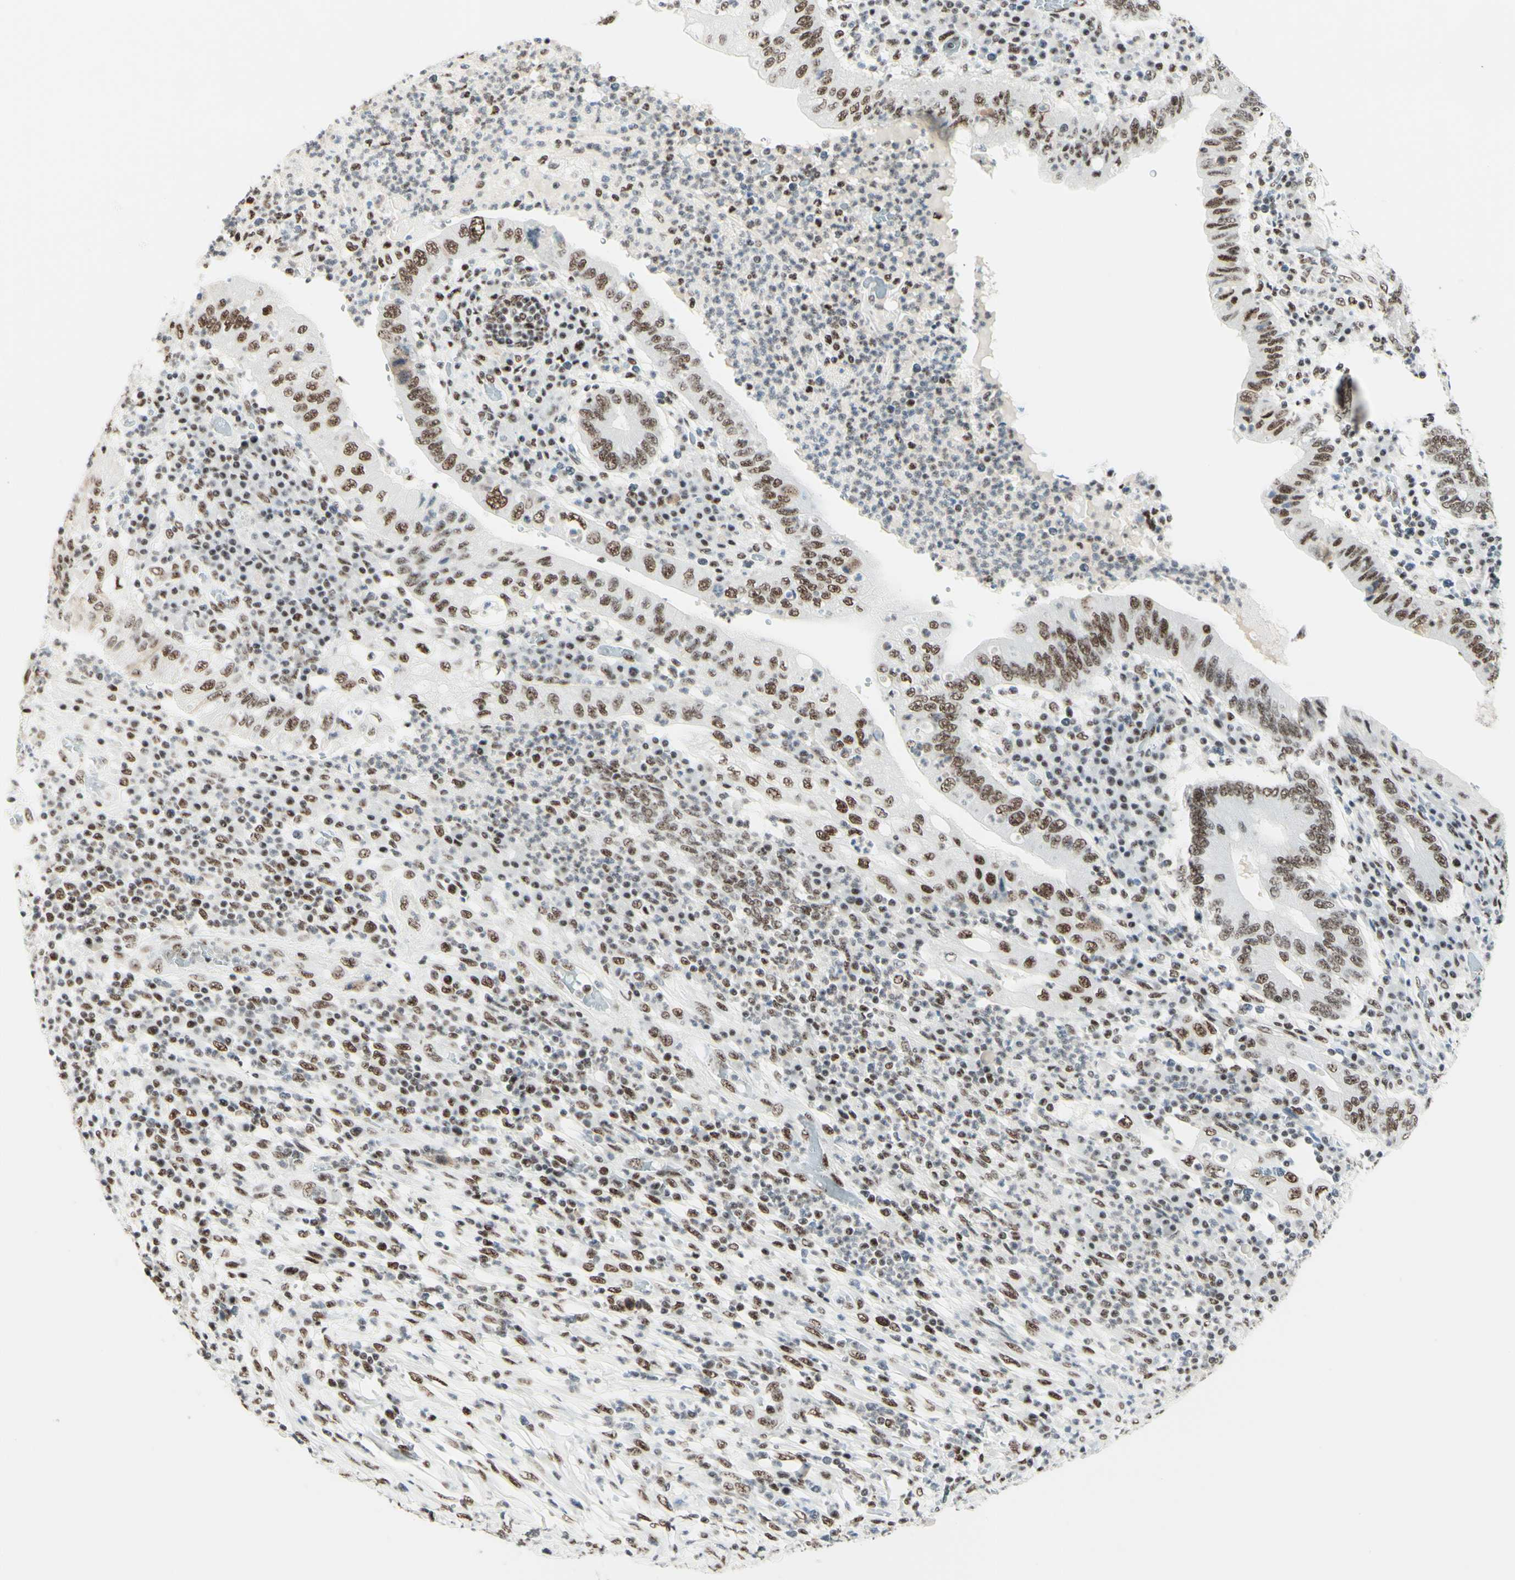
{"staining": {"intensity": "moderate", "quantity": ">75%", "location": "cytoplasmic/membranous,nuclear"}, "tissue": "stomach cancer", "cell_type": "Tumor cells", "image_type": "cancer", "snomed": [{"axis": "morphology", "description": "Normal tissue, NOS"}, {"axis": "morphology", "description": "Adenocarcinoma, NOS"}, {"axis": "topography", "description": "Esophagus"}, {"axis": "topography", "description": "Stomach, upper"}, {"axis": "topography", "description": "Peripheral nerve tissue"}], "caption": "Immunohistochemical staining of stomach adenocarcinoma shows moderate cytoplasmic/membranous and nuclear protein staining in approximately >75% of tumor cells.", "gene": "WTAP", "patient": {"sex": "male", "age": 62}}